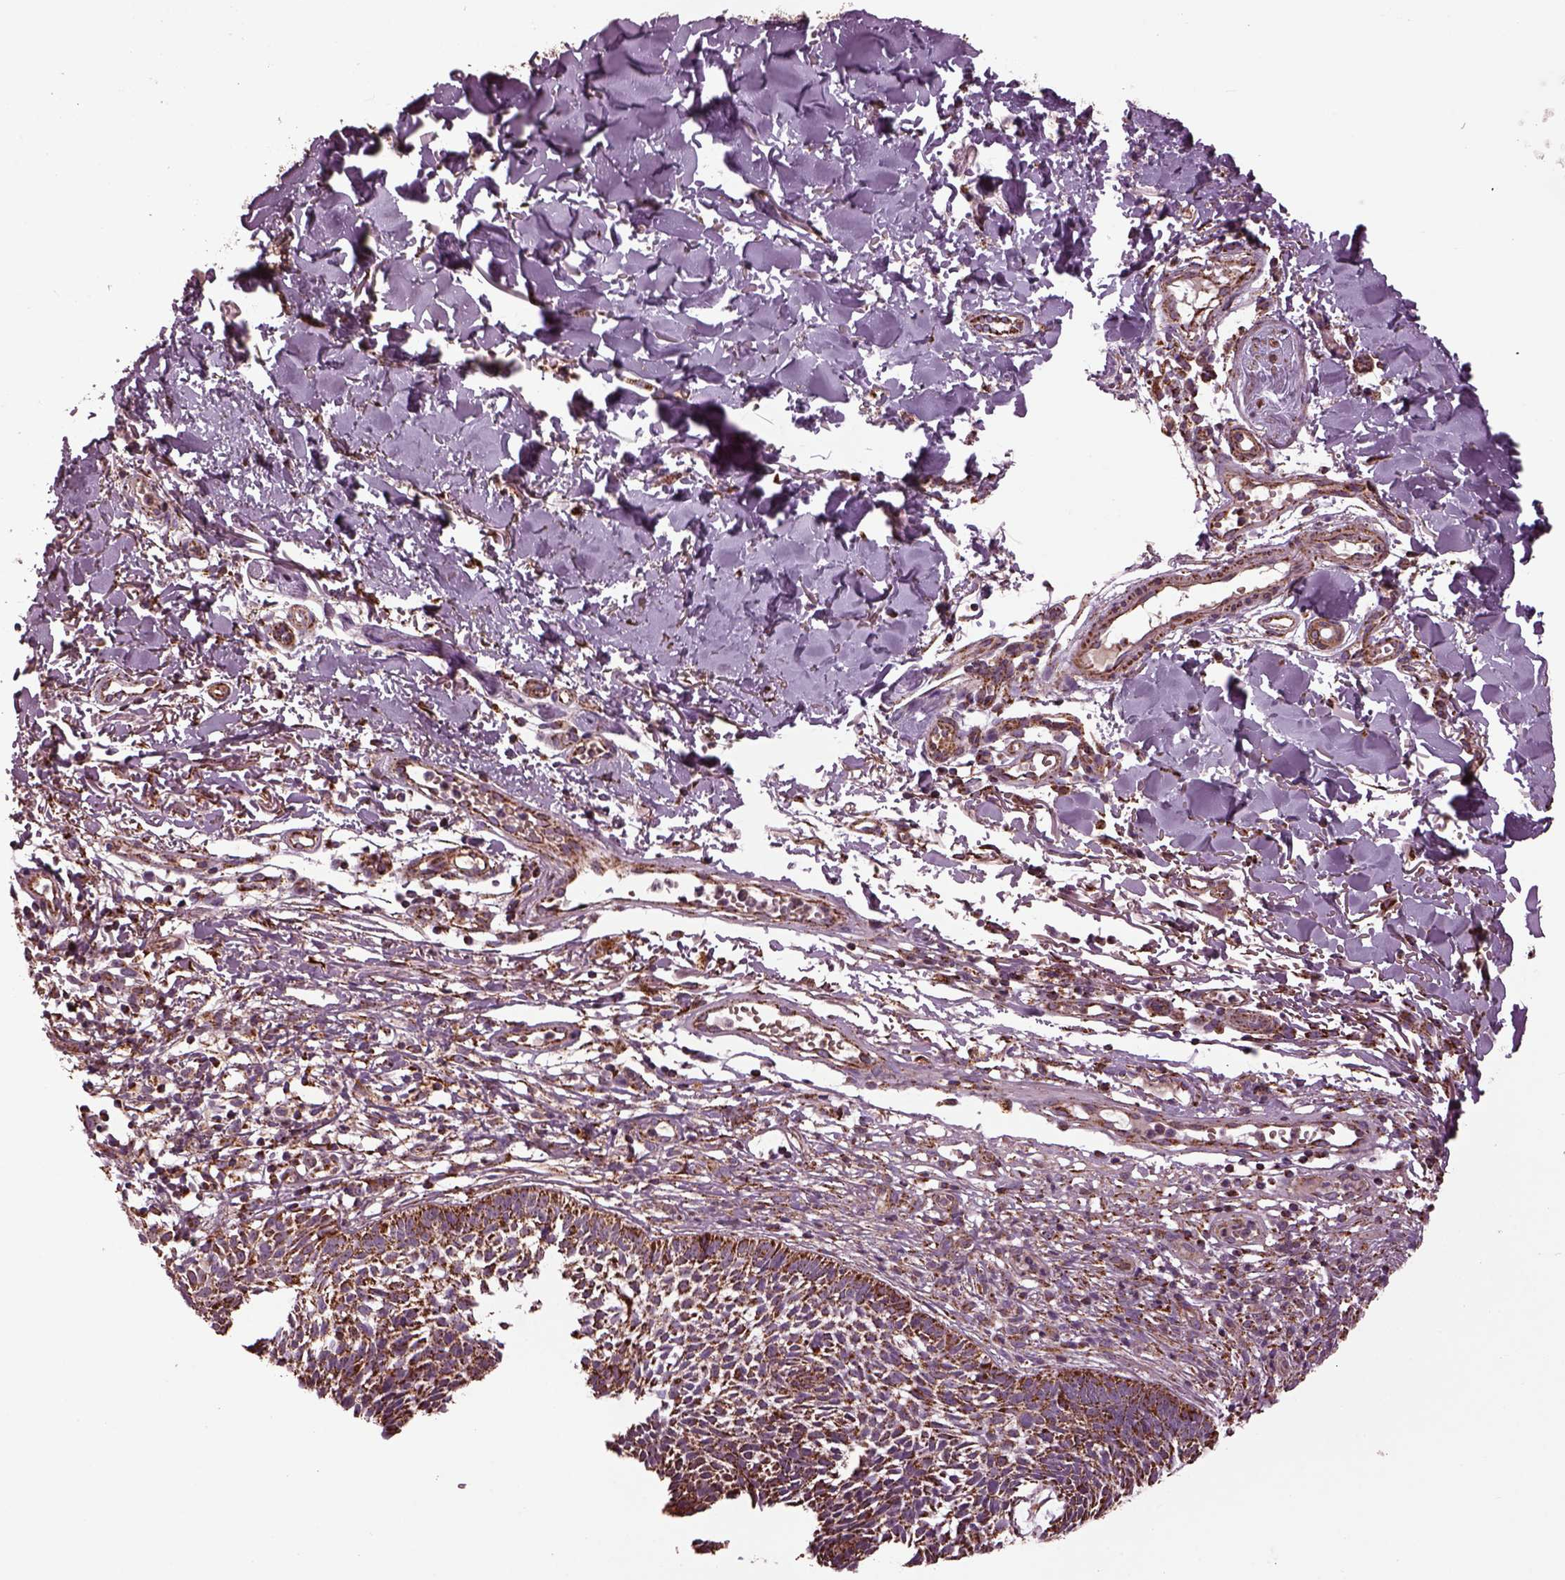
{"staining": {"intensity": "moderate", "quantity": "<25%", "location": "cytoplasmic/membranous"}, "tissue": "skin cancer", "cell_type": "Tumor cells", "image_type": "cancer", "snomed": [{"axis": "morphology", "description": "Basal cell carcinoma"}, {"axis": "topography", "description": "Skin"}], "caption": "Immunohistochemical staining of skin basal cell carcinoma displays low levels of moderate cytoplasmic/membranous protein expression in approximately <25% of tumor cells.", "gene": "TMEM254", "patient": {"sex": "male", "age": 78}}